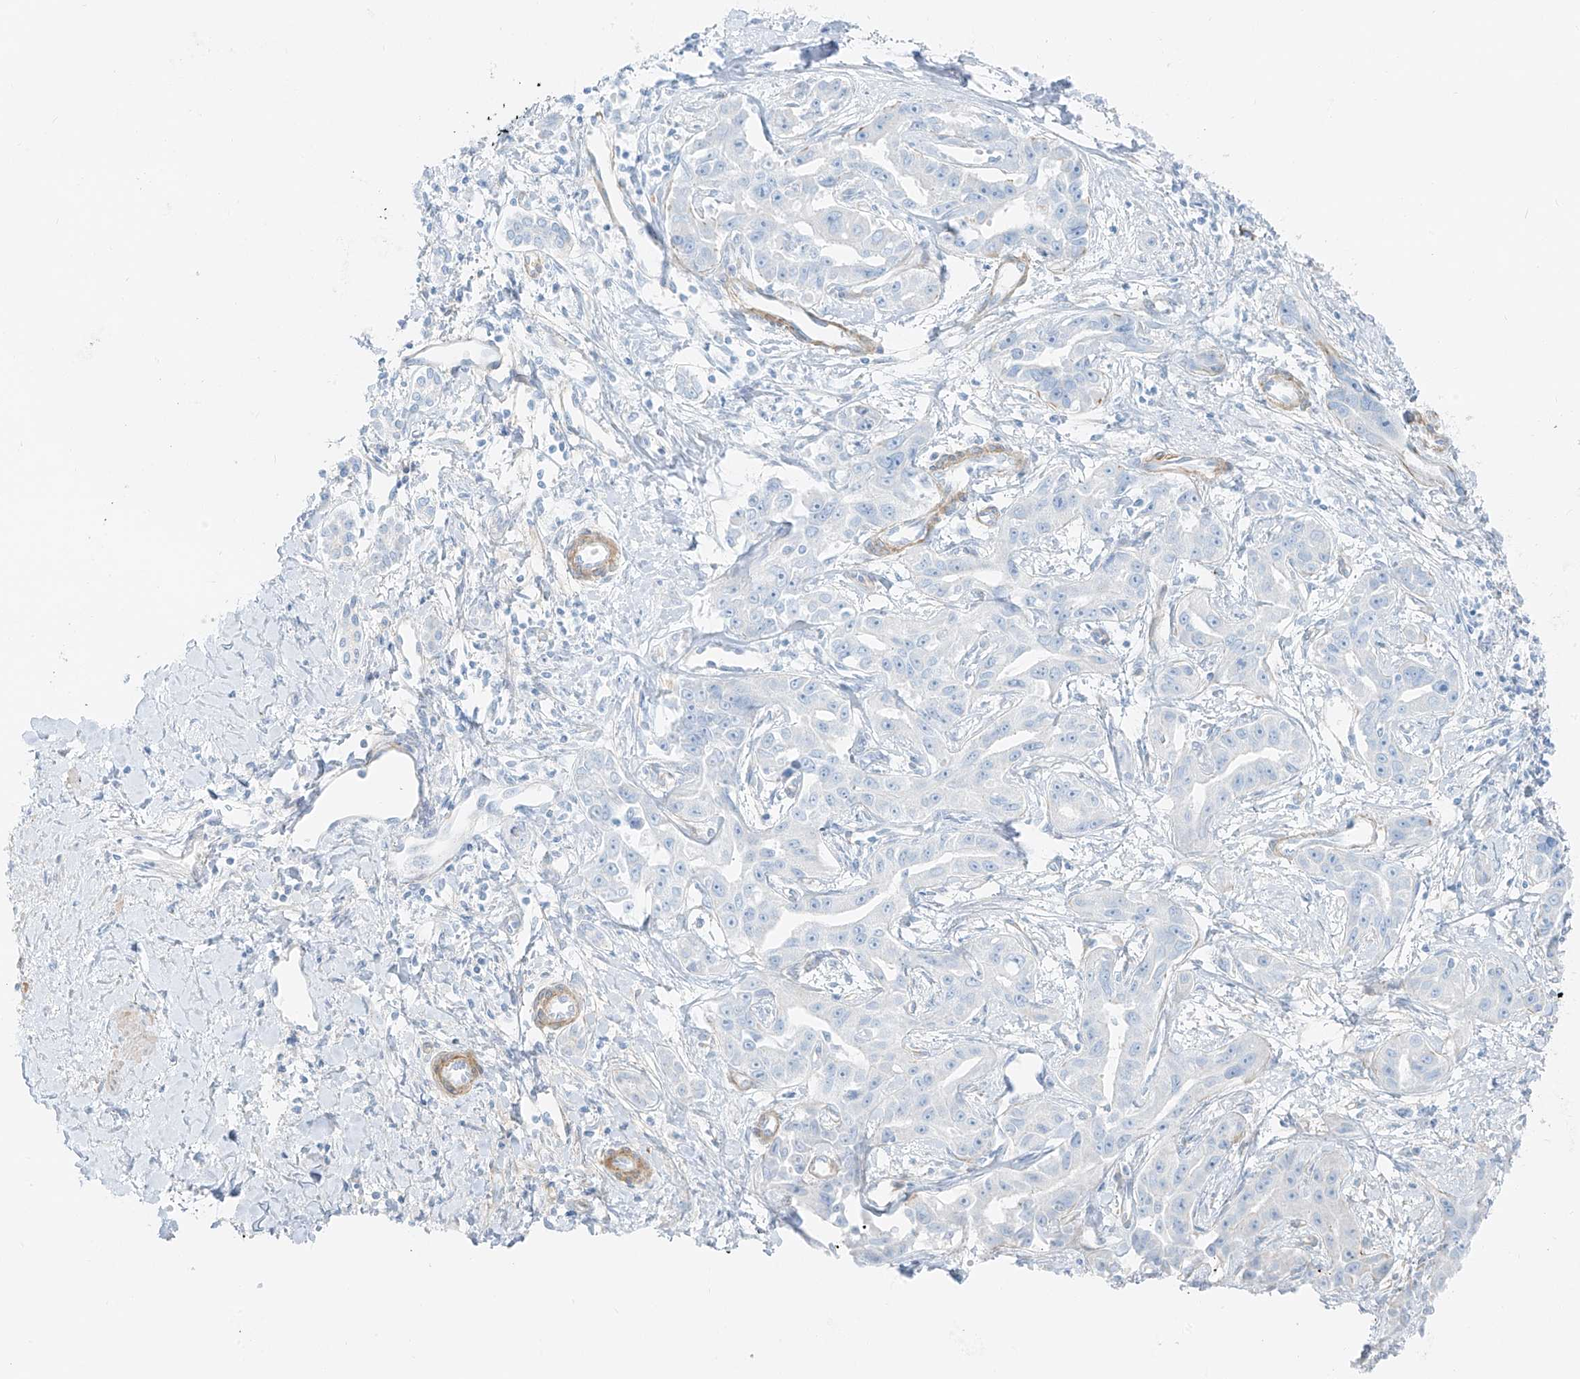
{"staining": {"intensity": "negative", "quantity": "none", "location": "none"}, "tissue": "liver cancer", "cell_type": "Tumor cells", "image_type": "cancer", "snomed": [{"axis": "morphology", "description": "Cholangiocarcinoma"}, {"axis": "topography", "description": "Liver"}], "caption": "Human cholangiocarcinoma (liver) stained for a protein using IHC displays no expression in tumor cells.", "gene": "SMCP", "patient": {"sex": "male", "age": 59}}